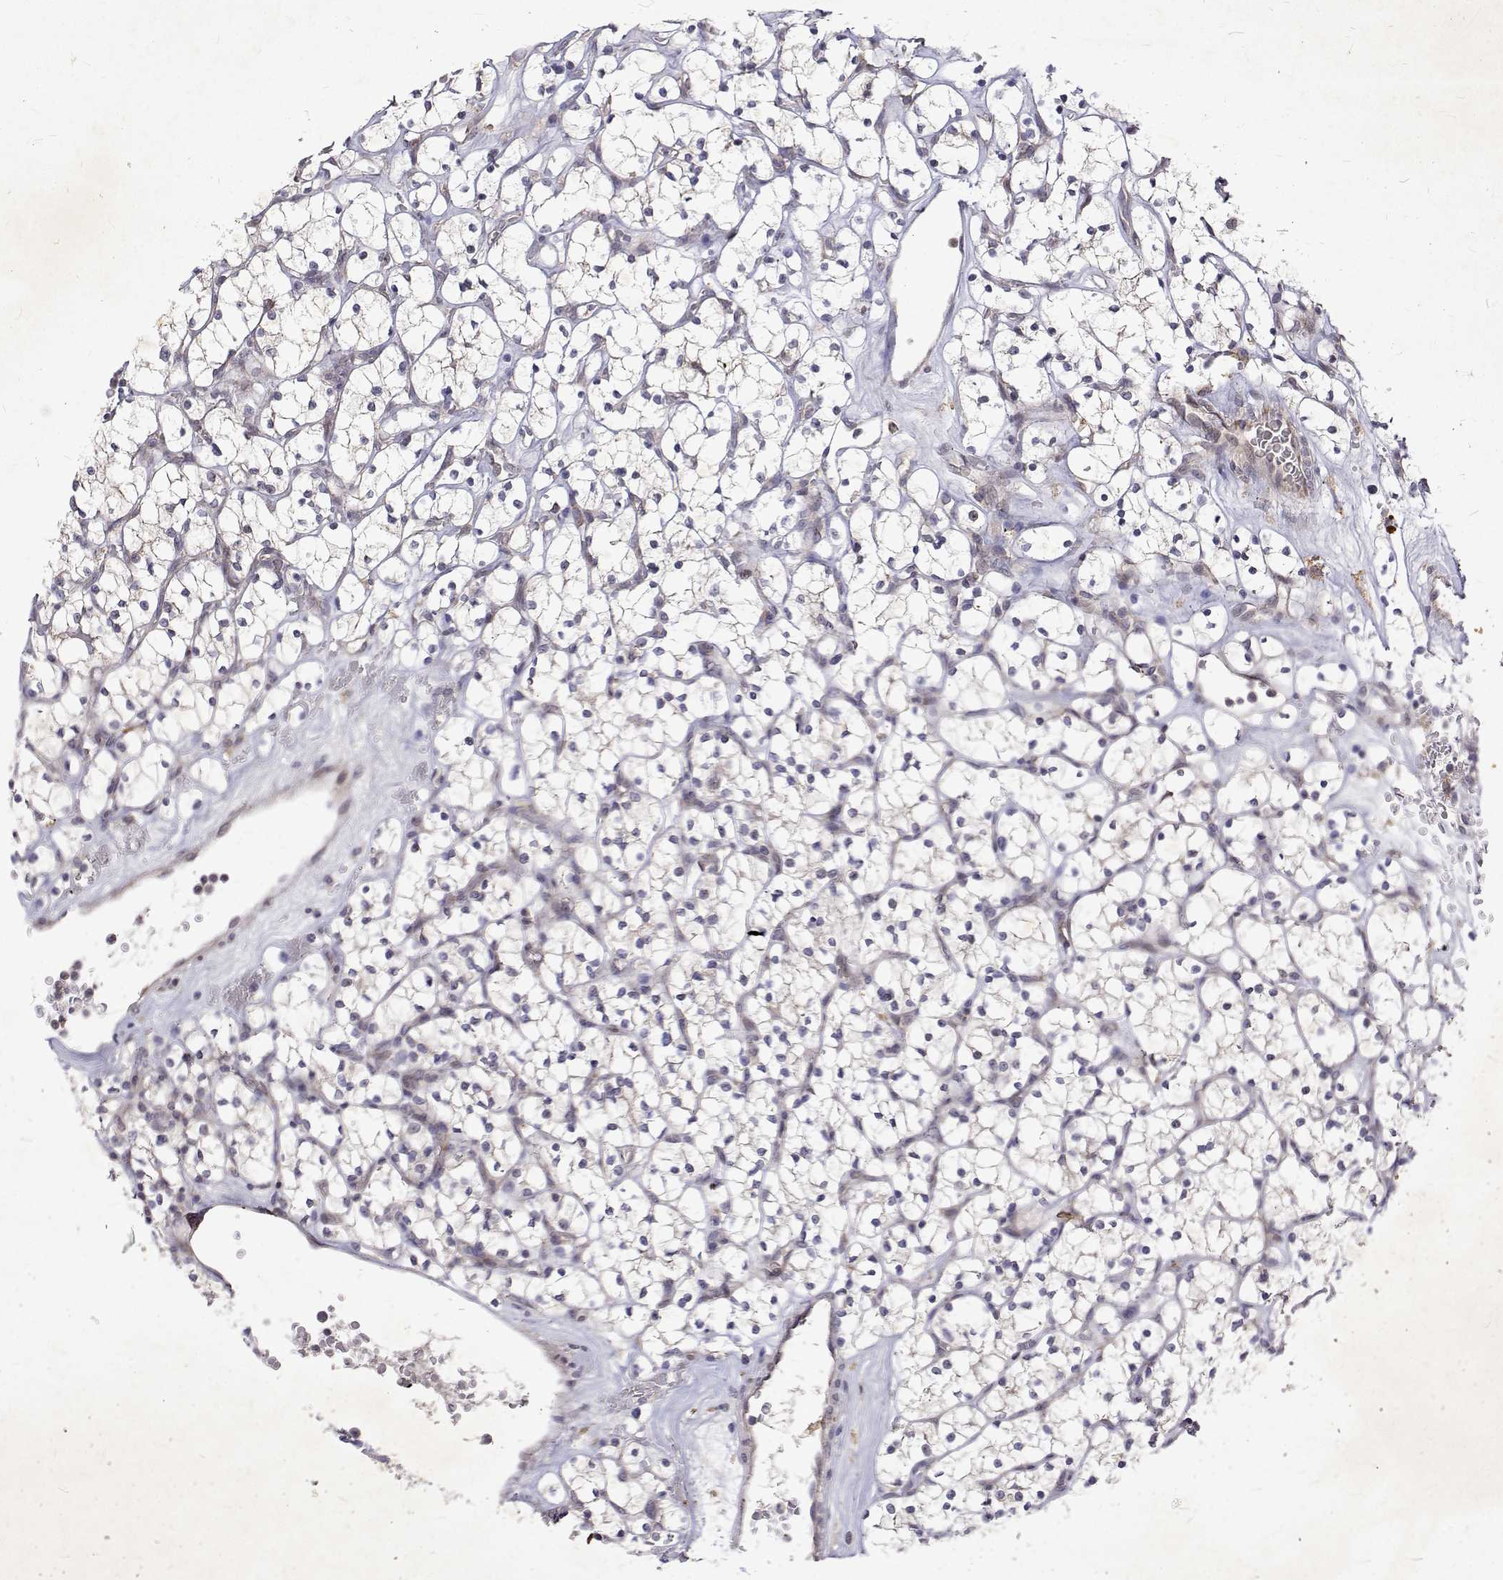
{"staining": {"intensity": "negative", "quantity": "none", "location": "none"}, "tissue": "renal cancer", "cell_type": "Tumor cells", "image_type": "cancer", "snomed": [{"axis": "morphology", "description": "Adenocarcinoma, NOS"}, {"axis": "topography", "description": "Kidney"}], "caption": "Tumor cells are negative for protein expression in human renal cancer.", "gene": "ALKBH8", "patient": {"sex": "female", "age": 64}}